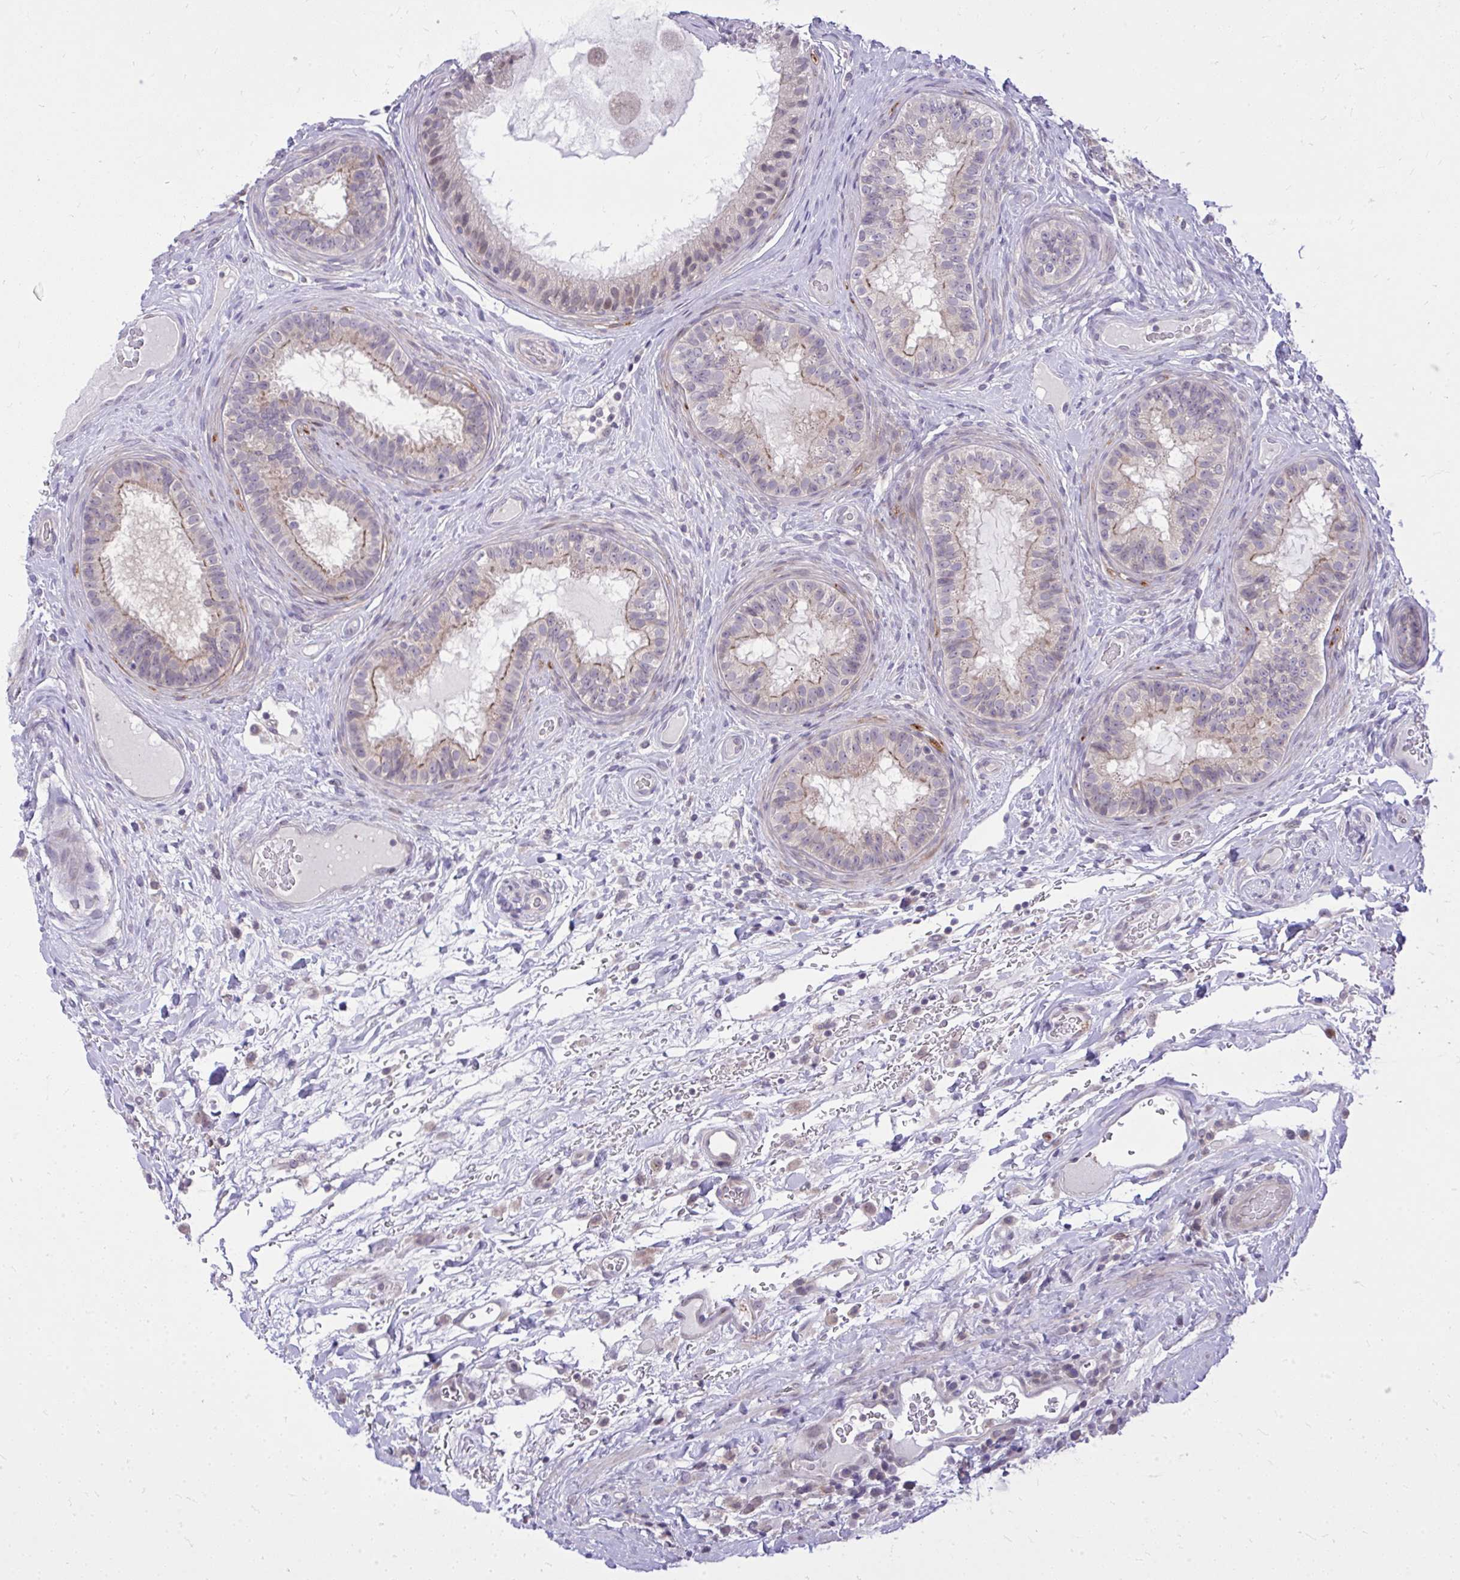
{"staining": {"intensity": "weak", "quantity": "25%-75%", "location": "cytoplasmic/membranous,nuclear"}, "tissue": "epididymis", "cell_type": "Glandular cells", "image_type": "normal", "snomed": [{"axis": "morphology", "description": "Normal tissue, NOS"}, {"axis": "topography", "description": "Epididymis"}], "caption": "This image displays unremarkable epididymis stained with immunohistochemistry to label a protein in brown. The cytoplasmic/membranous,nuclear of glandular cells show weak positivity for the protein. Nuclei are counter-stained blue.", "gene": "DPY19L1", "patient": {"sex": "male", "age": 23}}